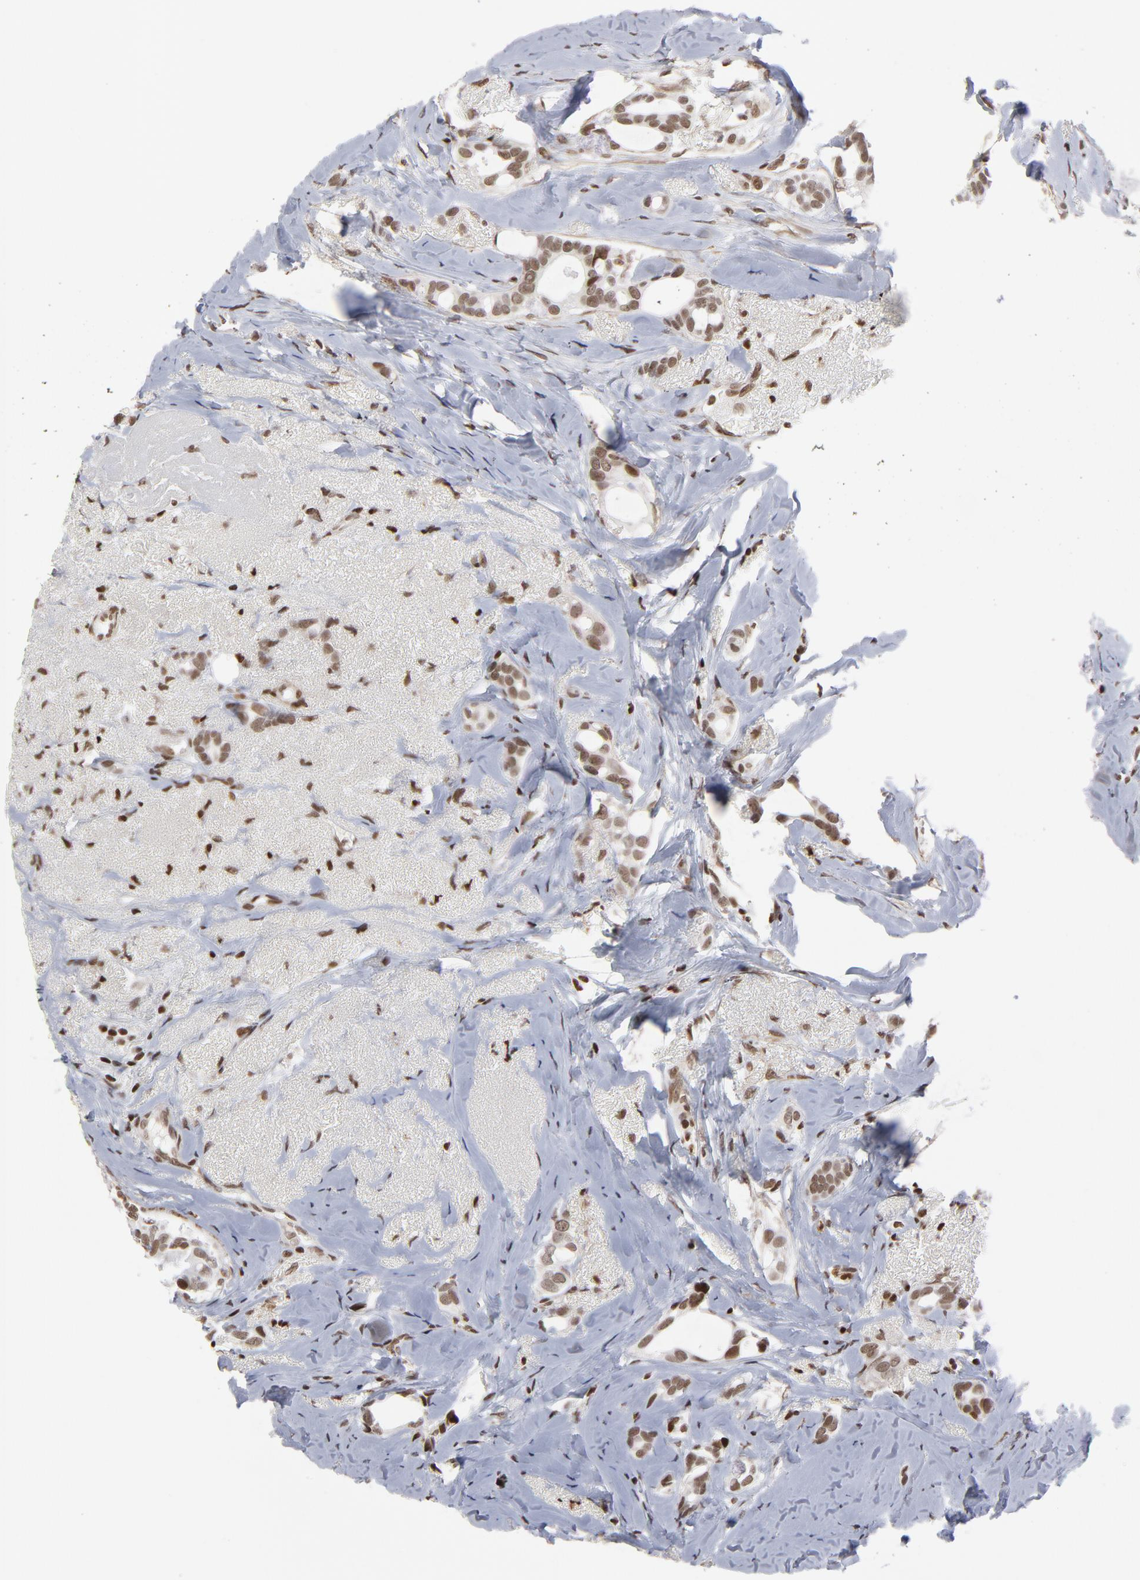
{"staining": {"intensity": "strong", "quantity": ">75%", "location": "nuclear"}, "tissue": "breast cancer", "cell_type": "Tumor cells", "image_type": "cancer", "snomed": [{"axis": "morphology", "description": "Duct carcinoma"}, {"axis": "topography", "description": "Breast"}], "caption": "Invasive ductal carcinoma (breast) stained for a protein shows strong nuclear positivity in tumor cells.", "gene": "CTCF", "patient": {"sex": "female", "age": 54}}